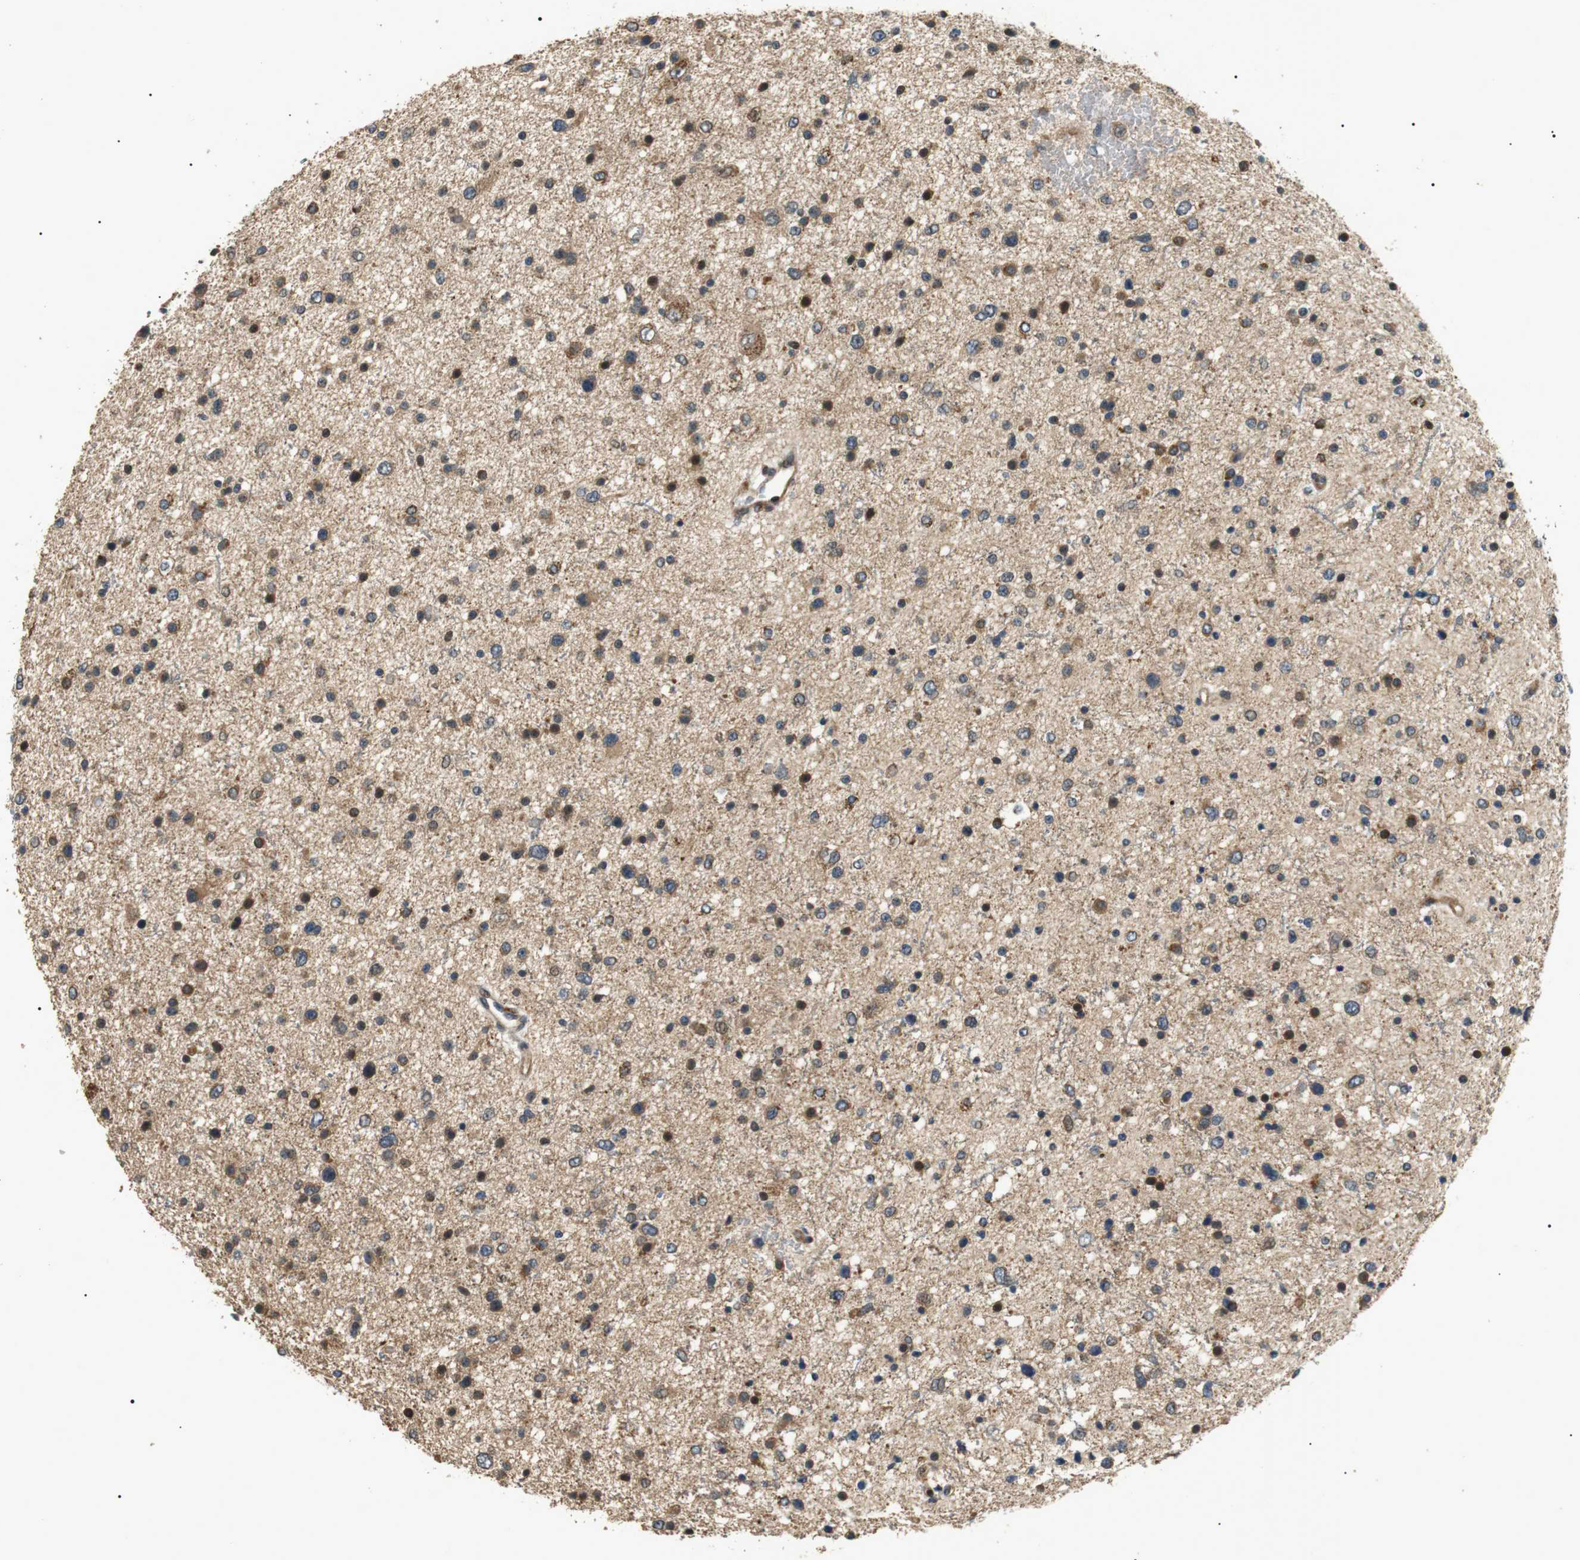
{"staining": {"intensity": "moderate", "quantity": "25%-75%", "location": "cytoplasmic/membranous"}, "tissue": "glioma", "cell_type": "Tumor cells", "image_type": "cancer", "snomed": [{"axis": "morphology", "description": "Glioma, malignant, Low grade"}, {"axis": "topography", "description": "Brain"}], "caption": "Protein analysis of low-grade glioma (malignant) tissue reveals moderate cytoplasmic/membranous staining in about 25%-75% of tumor cells.", "gene": "HSPA13", "patient": {"sex": "female", "age": 37}}